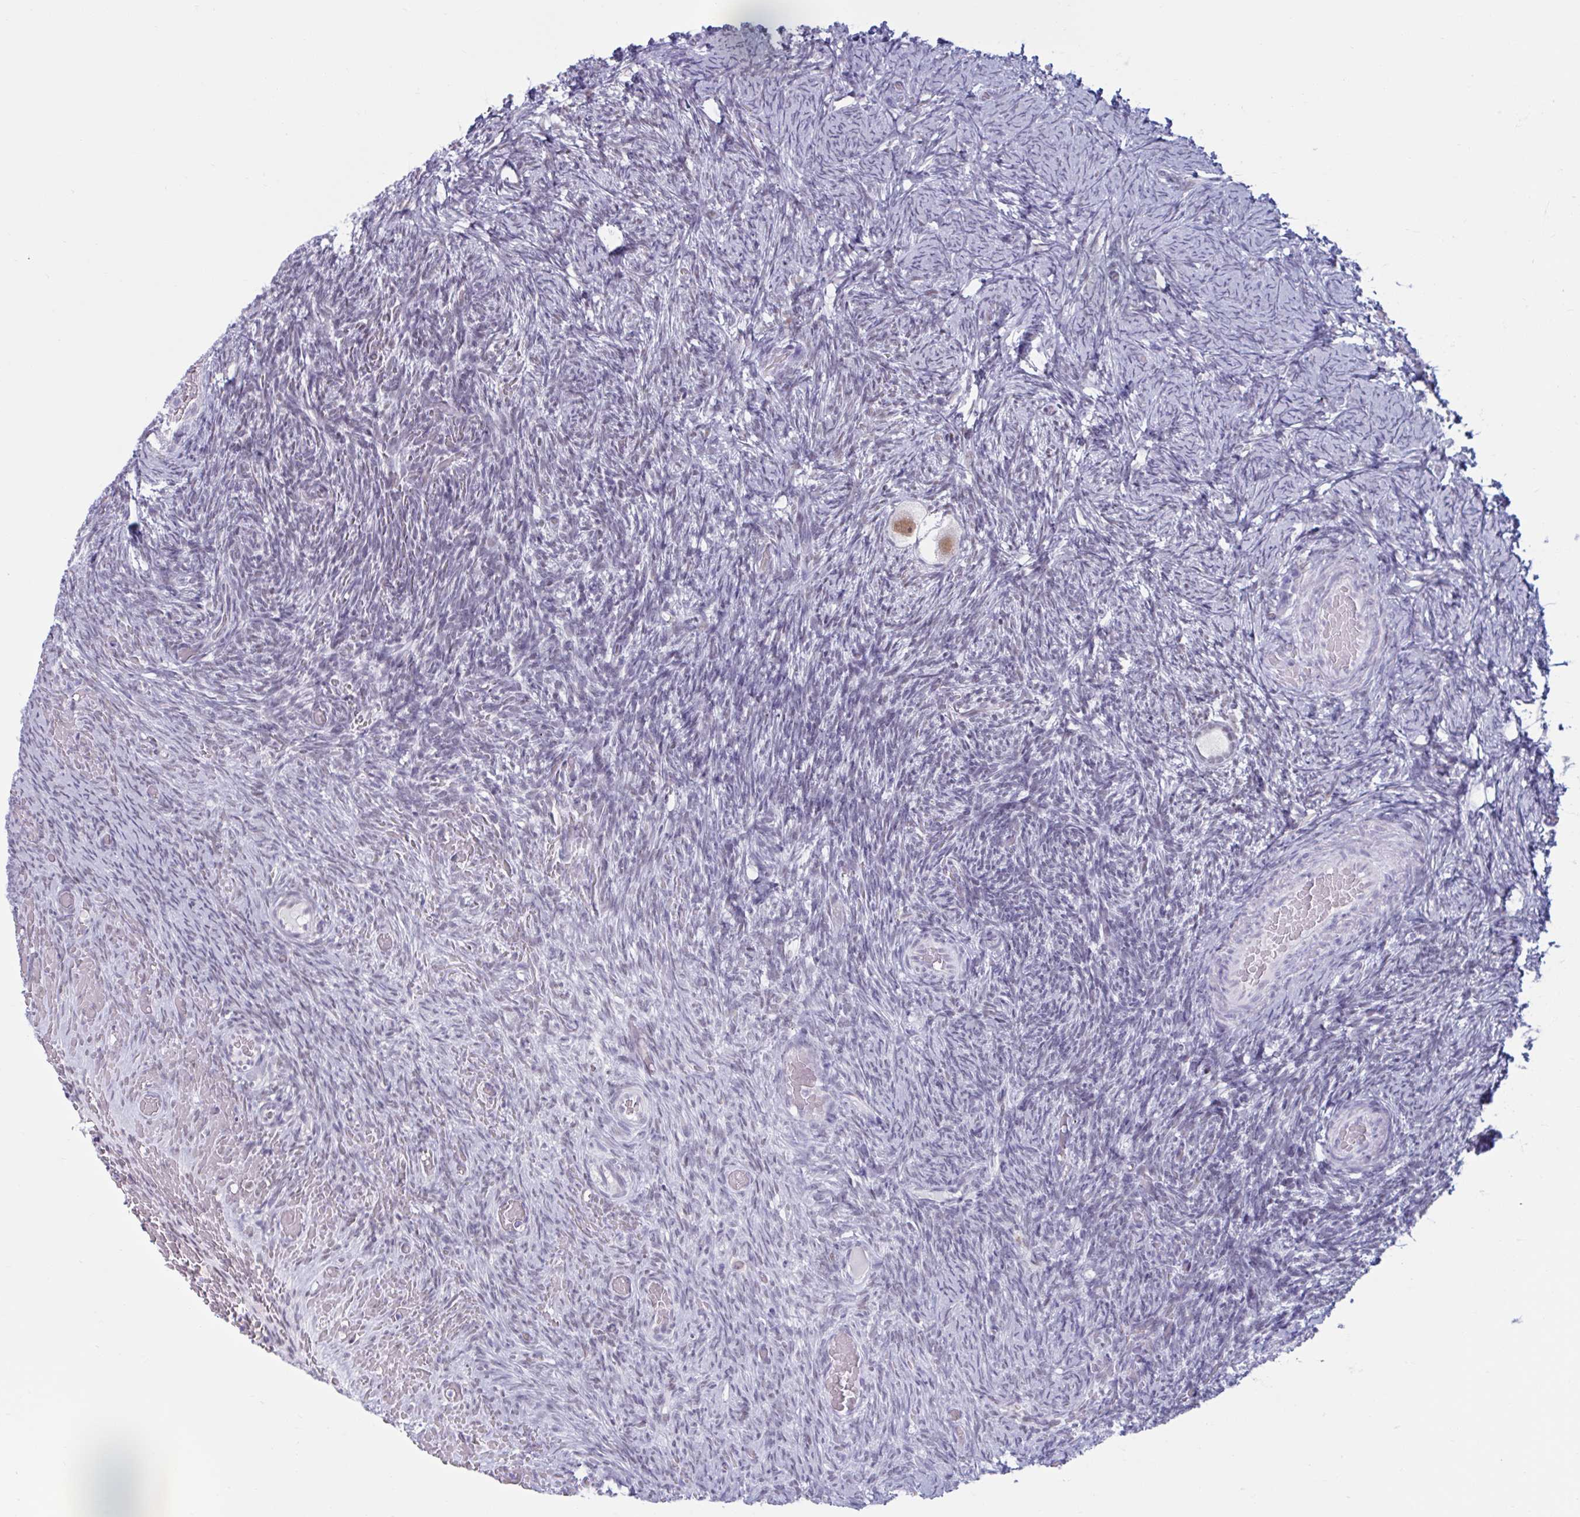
{"staining": {"intensity": "weak", "quantity": ">75%", "location": "nuclear"}, "tissue": "ovary", "cell_type": "Follicle cells", "image_type": "normal", "snomed": [{"axis": "morphology", "description": "Normal tissue, NOS"}, {"axis": "topography", "description": "Ovary"}], "caption": "Immunohistochemistry photomicrograph of benign ovary: ovary stained using immunohistochemistry (IHC) demonstrates low levels of weak protein expression localized specifically in the nuclear of follicle cells, appearing as a nuclear brown color.", "gene": "MSMB", "patient": {"sex": "female", "age": 34}}